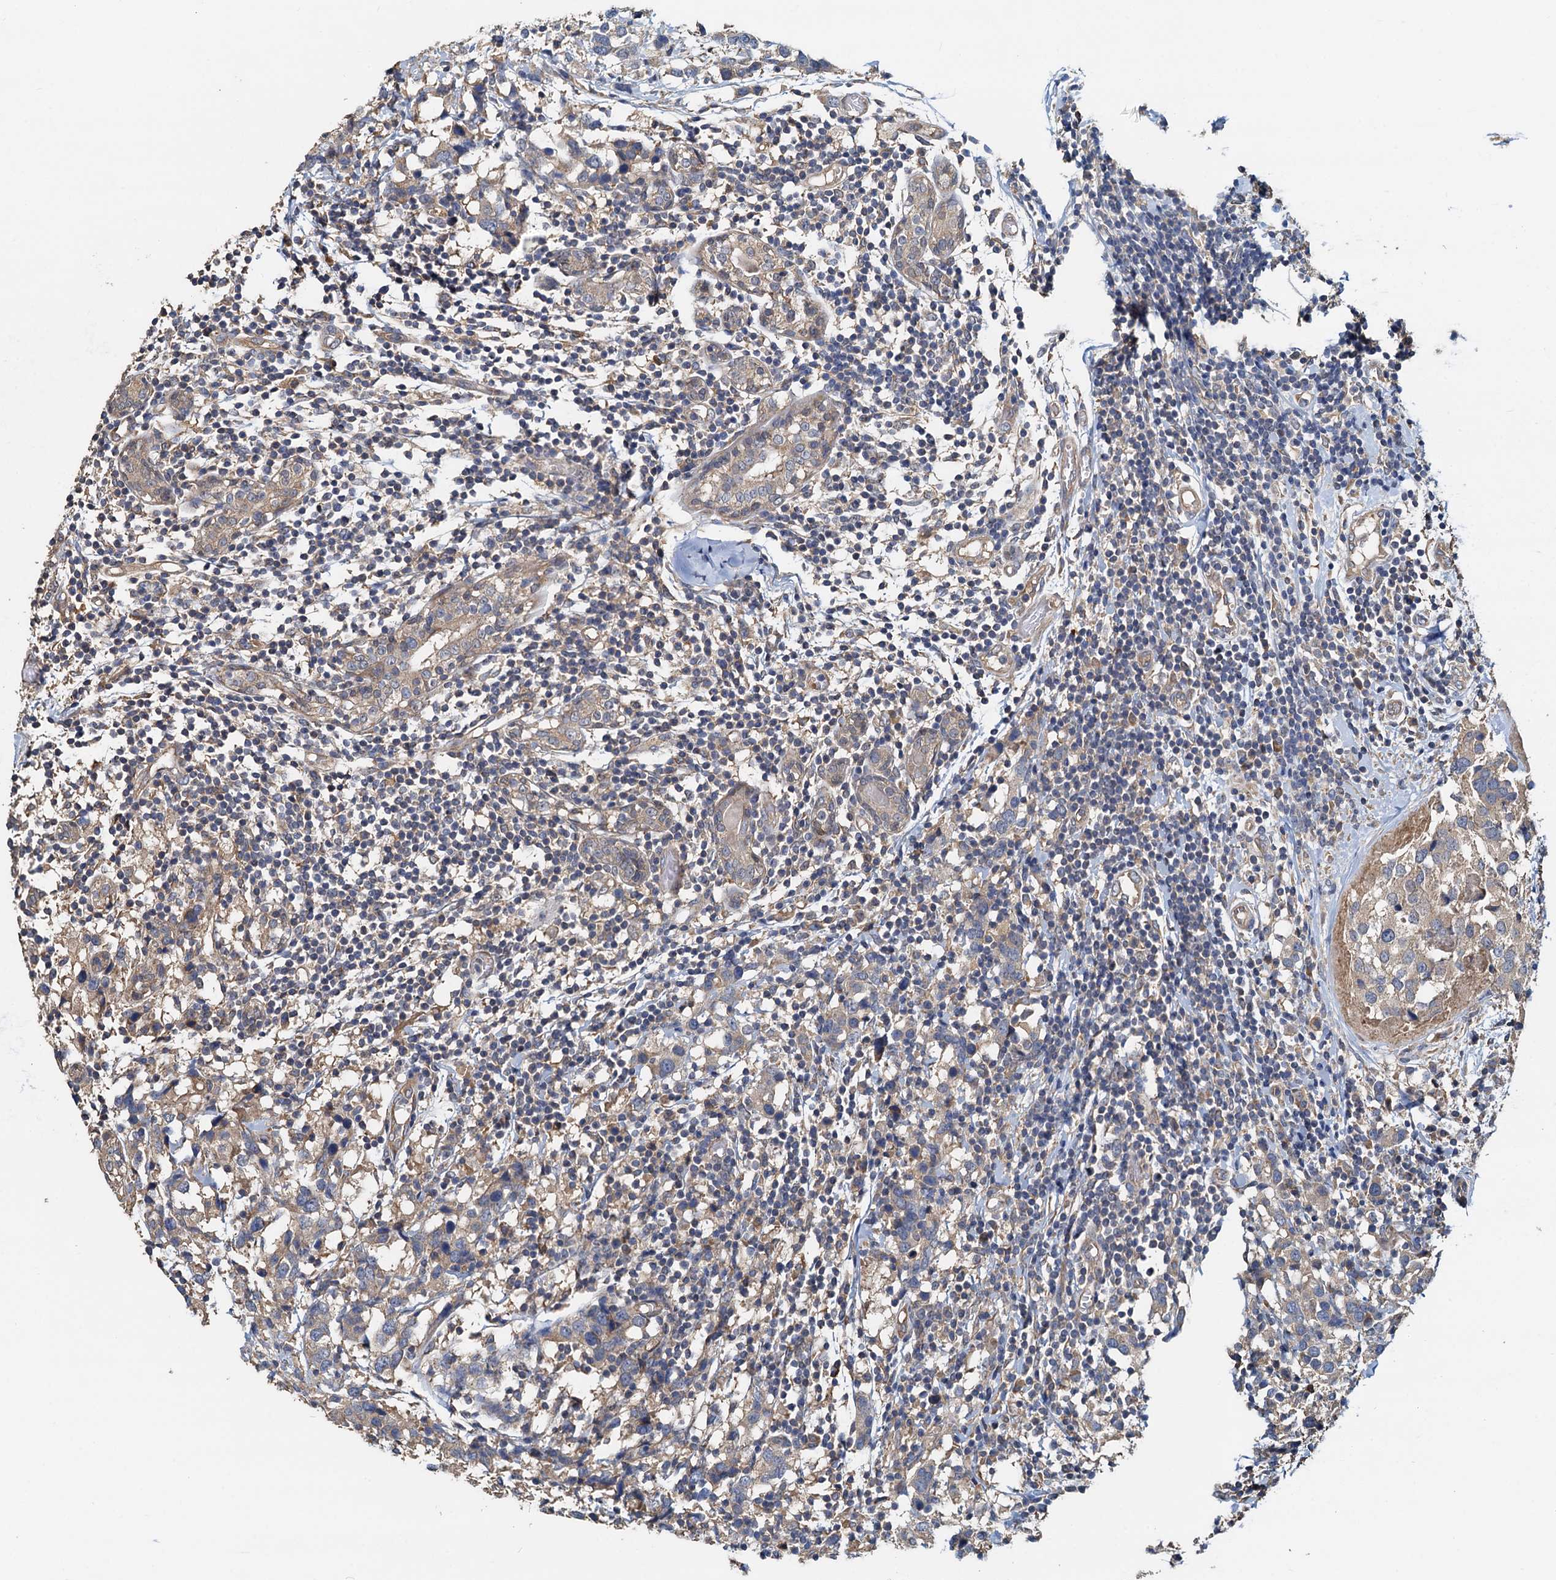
{"staining": {"intensity": "weak", "quantity": ">75%", "location": "cytoplasmic/membranous"}, "tissue": "breast cancer", "cell_type": "Tumor cells", "image_type": "cancer", "snomed": [{"axis": "morphology", "description": "Lobular carcinoma"}, {"axis": "topography", "description": "Breast"}], "caption": "This is a micrograph of immunohistochemistry staining of breast cancer (lobular carcinoma), which shows weak expression in the cytoplasmic/membranous of tumor cells.", "gene": "HYI", "patient": {"sex": "female", "age": 59}}